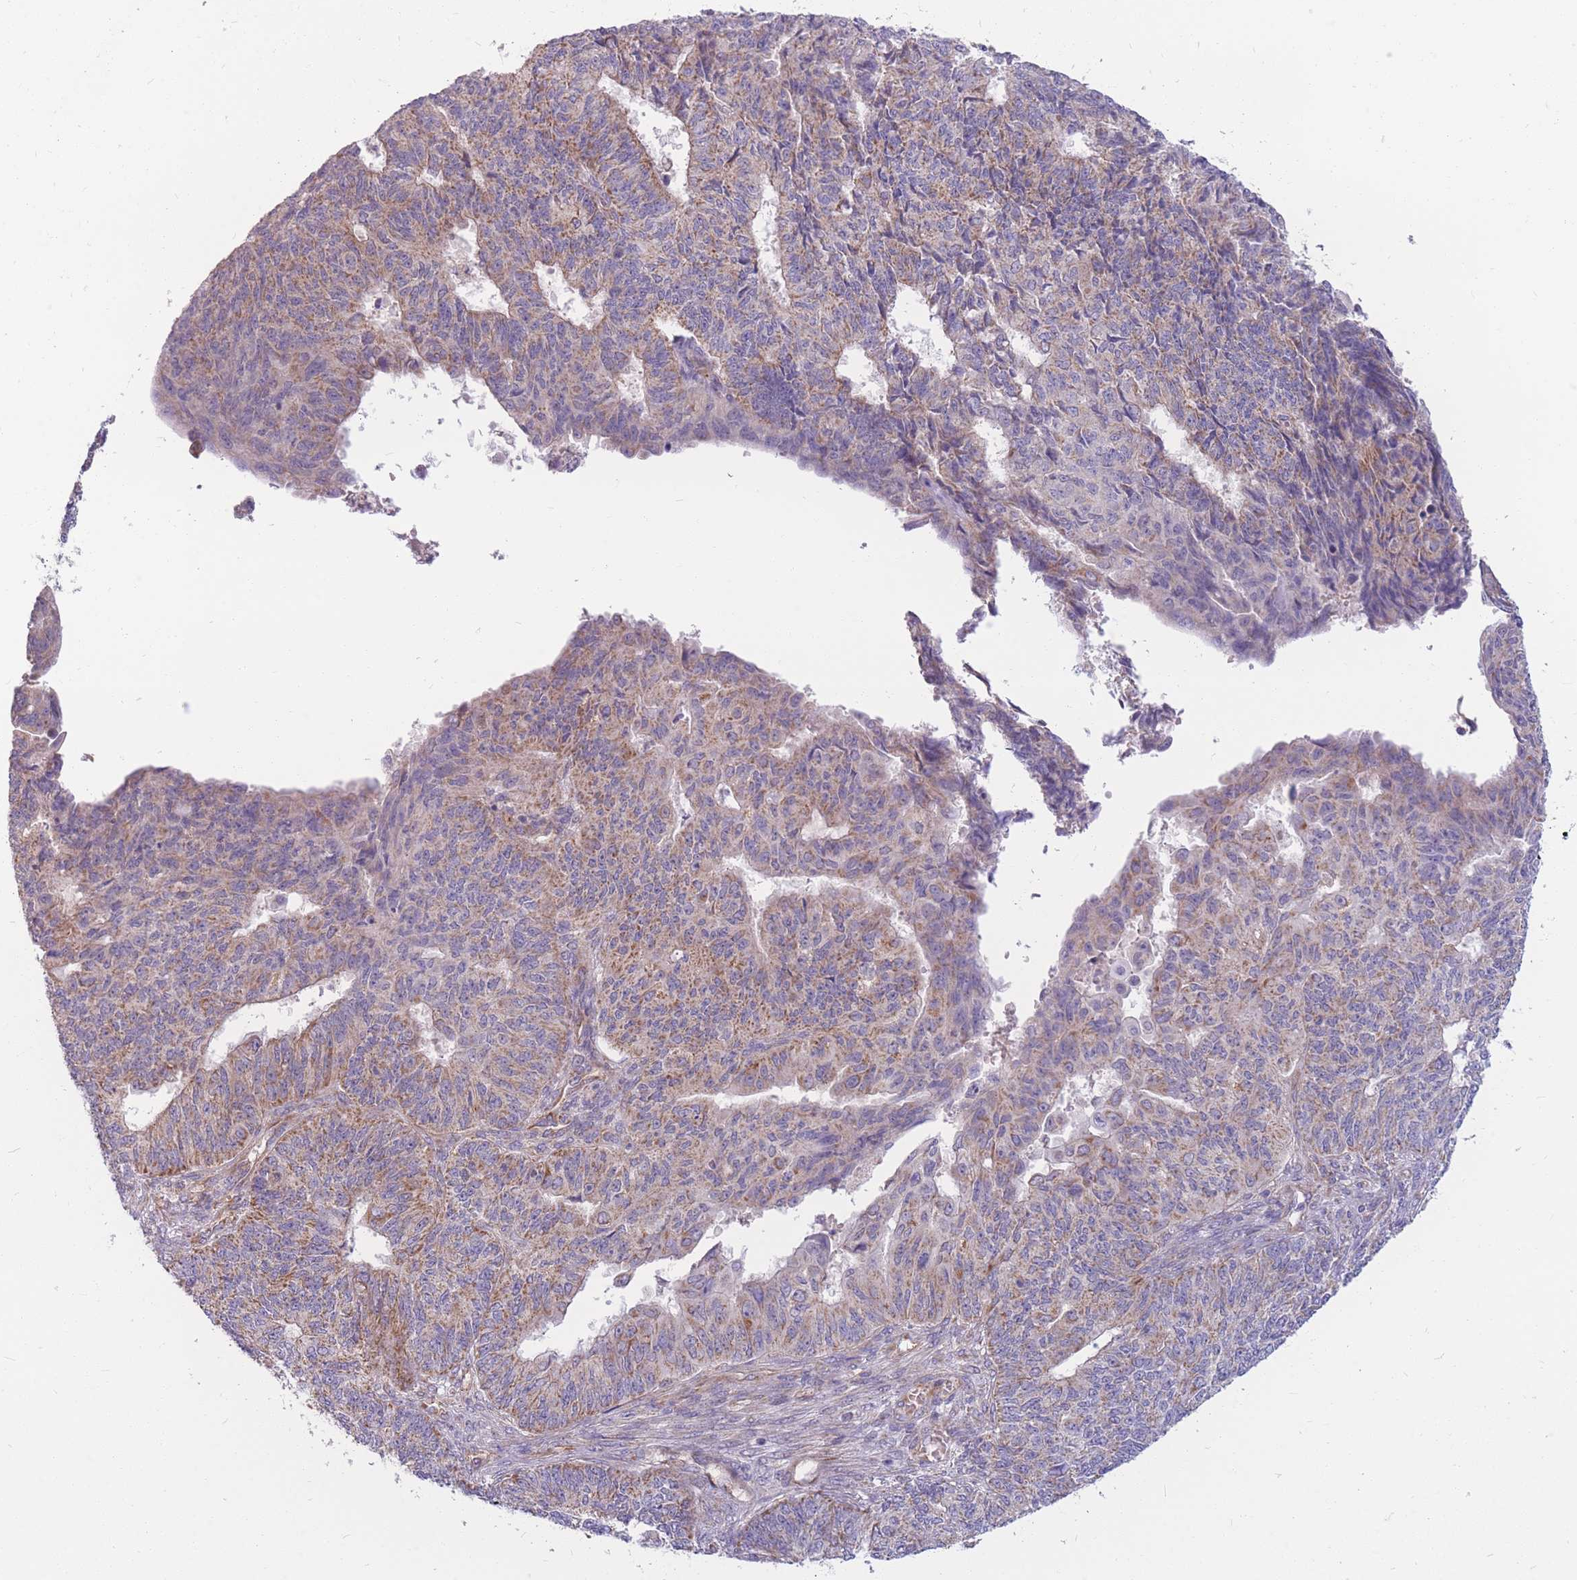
{"staining": {"intensity": "moderate", "quantity": "25%-75%", "location": "cytoplasmic/membranous"}, "tissue": "endometrial cancer", "cell_type": "Tumor cells", "image_type": "cancer", "snomed": [{"axis": "morphology", "description": "Adenocarcinoma, NOS"}, {"axis": "topography", "description": "Endometrium"}], "caption": "This is an image of IHC staining of adenocarcinoma (endometrial), which shows moderate staining in the cytoplasmic/membranous of tumor cells.", "gene": "MRPS9", "patient": {"sex": "female", "age": 32}}